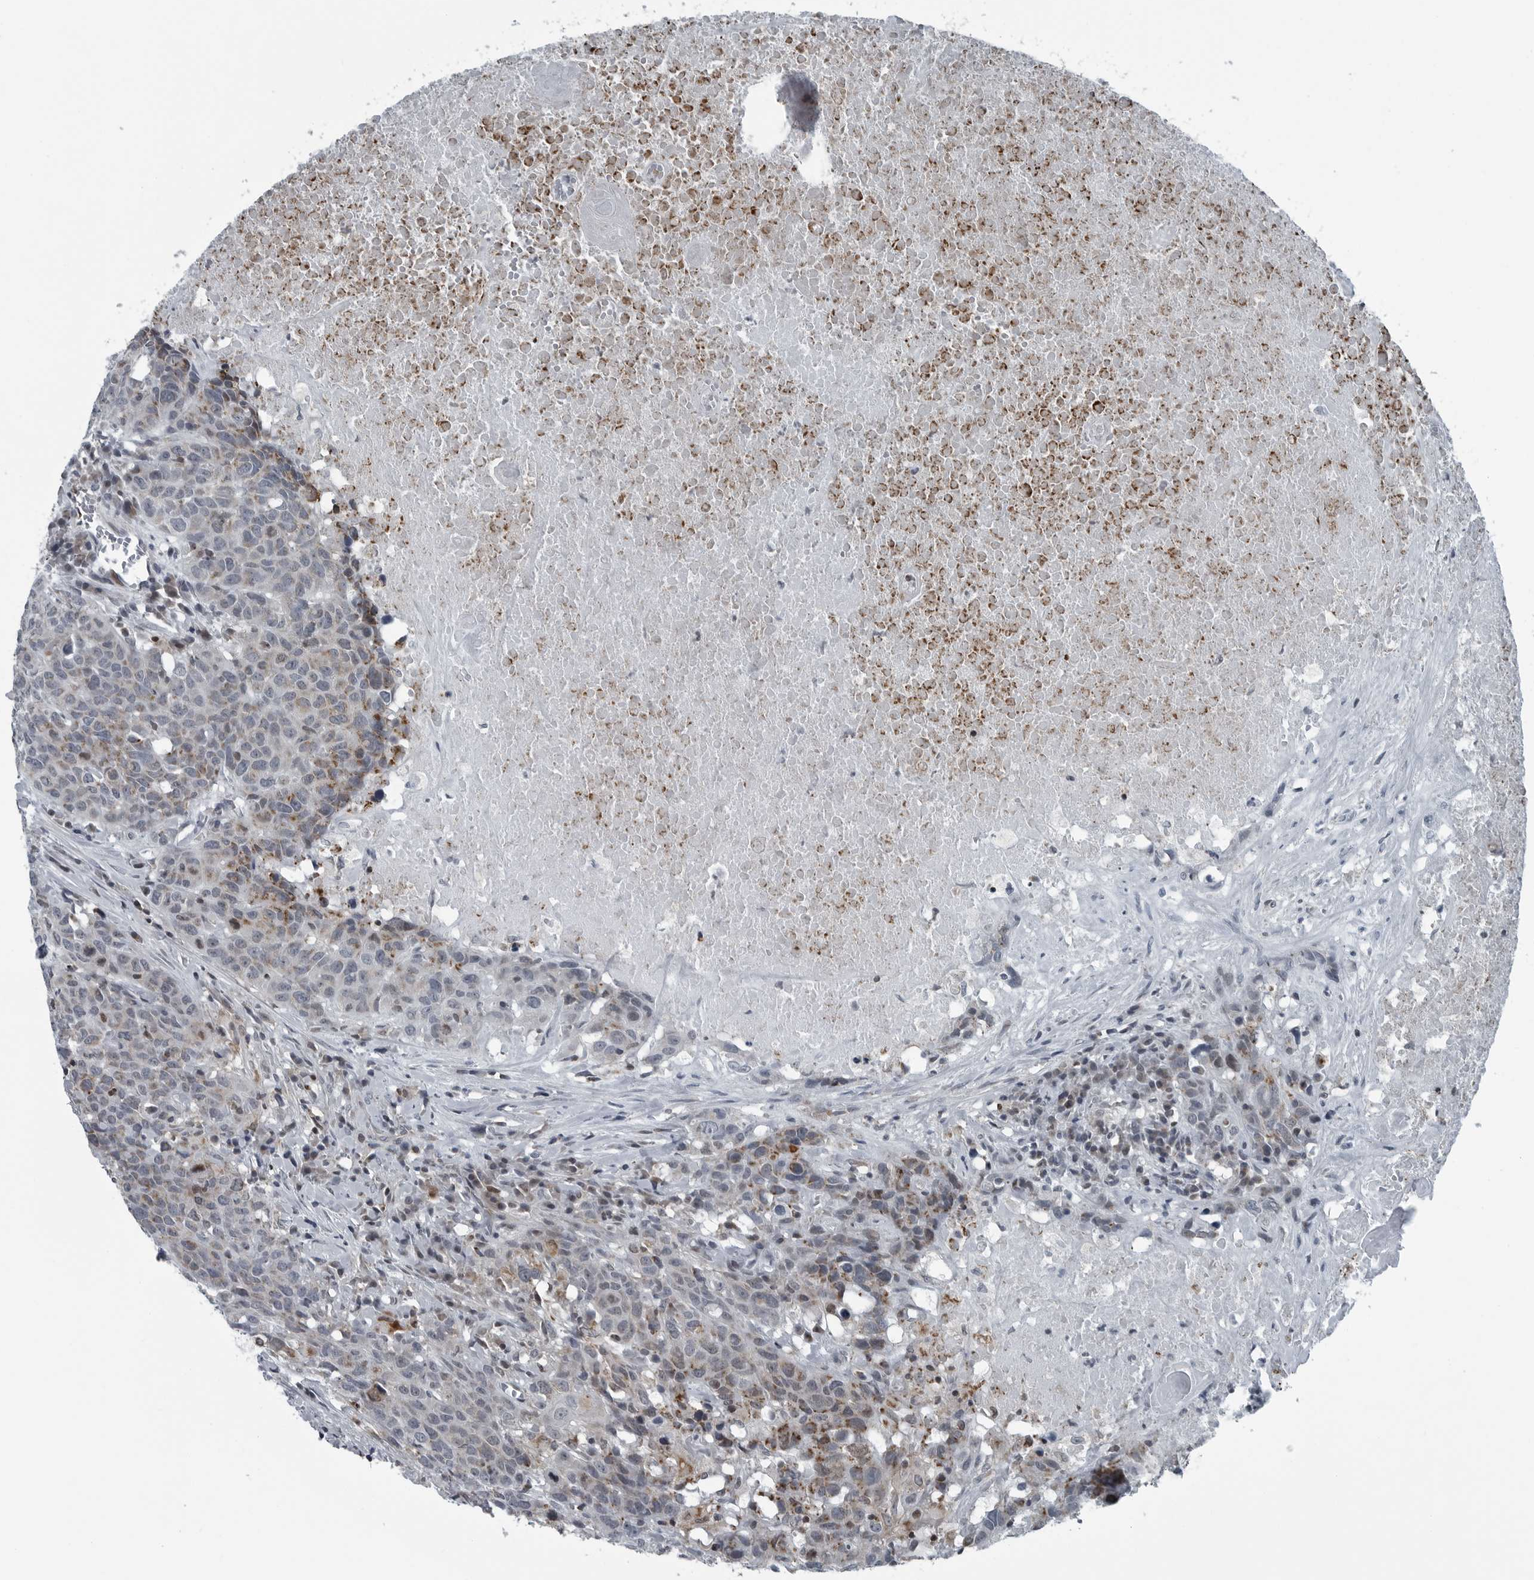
{"staining": {"intensity": "moderate", "quantity": "<25%", "location": "cytoplasmic/membranous"}, "tissue": "head and neck cancer", "cell_type": "Tumor cells", "image_type": "cancer", "snomed": [{"axis": "morphology", "description": "Squamous cell carcinoma, NOS"}, {"axis": "topography", "description": "Head-Neck"}], "caption": "Head and neck cancer tissue displays moderate cytoplasmic/membranous positivity in about <25% of tumor cells, visualized by immunohistochemistry.", "gene": "GAK", "patient": {"sex": "male", "age": 66}}